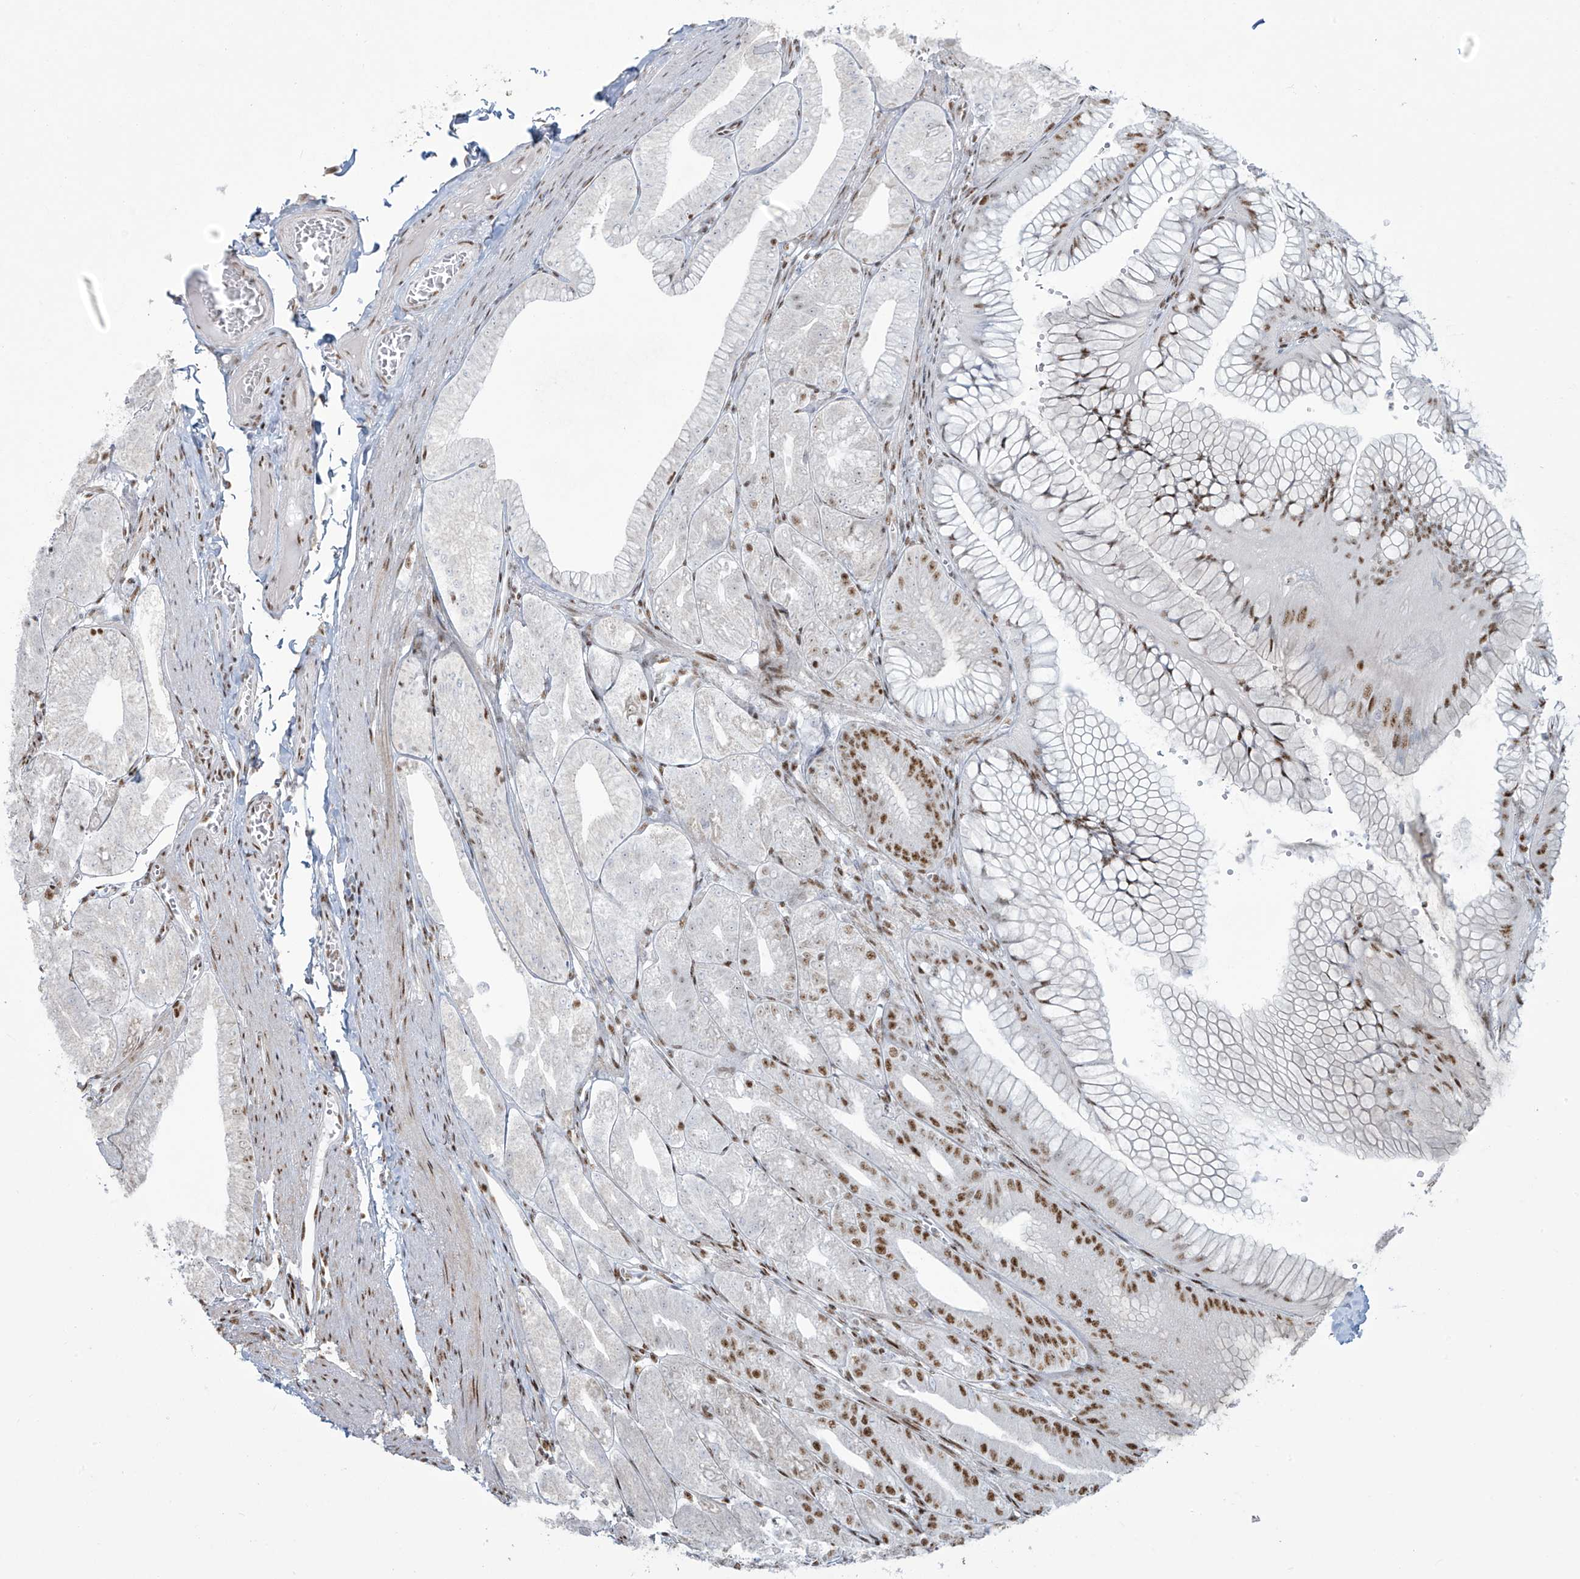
{"staining": {"intensity": "strong", "quantity": "25%-75%", "location": "nuclear"}, "tissue": "stomach", "cell_type": "Glandular cells", "image_type": "normal", "snomed": [{"axis": "morphology", "description": "Normal tissue, NOS"}, {"axis": "topography", "description": "Stomach, lower"}], "caption": "This is a micrograph of immunohistochemistry staining of normal stomach, which shows strong staining in the nuclear of glandular cells.", "gene": "MS4A6A", "patient": {"sex": "male", "age": 71}}